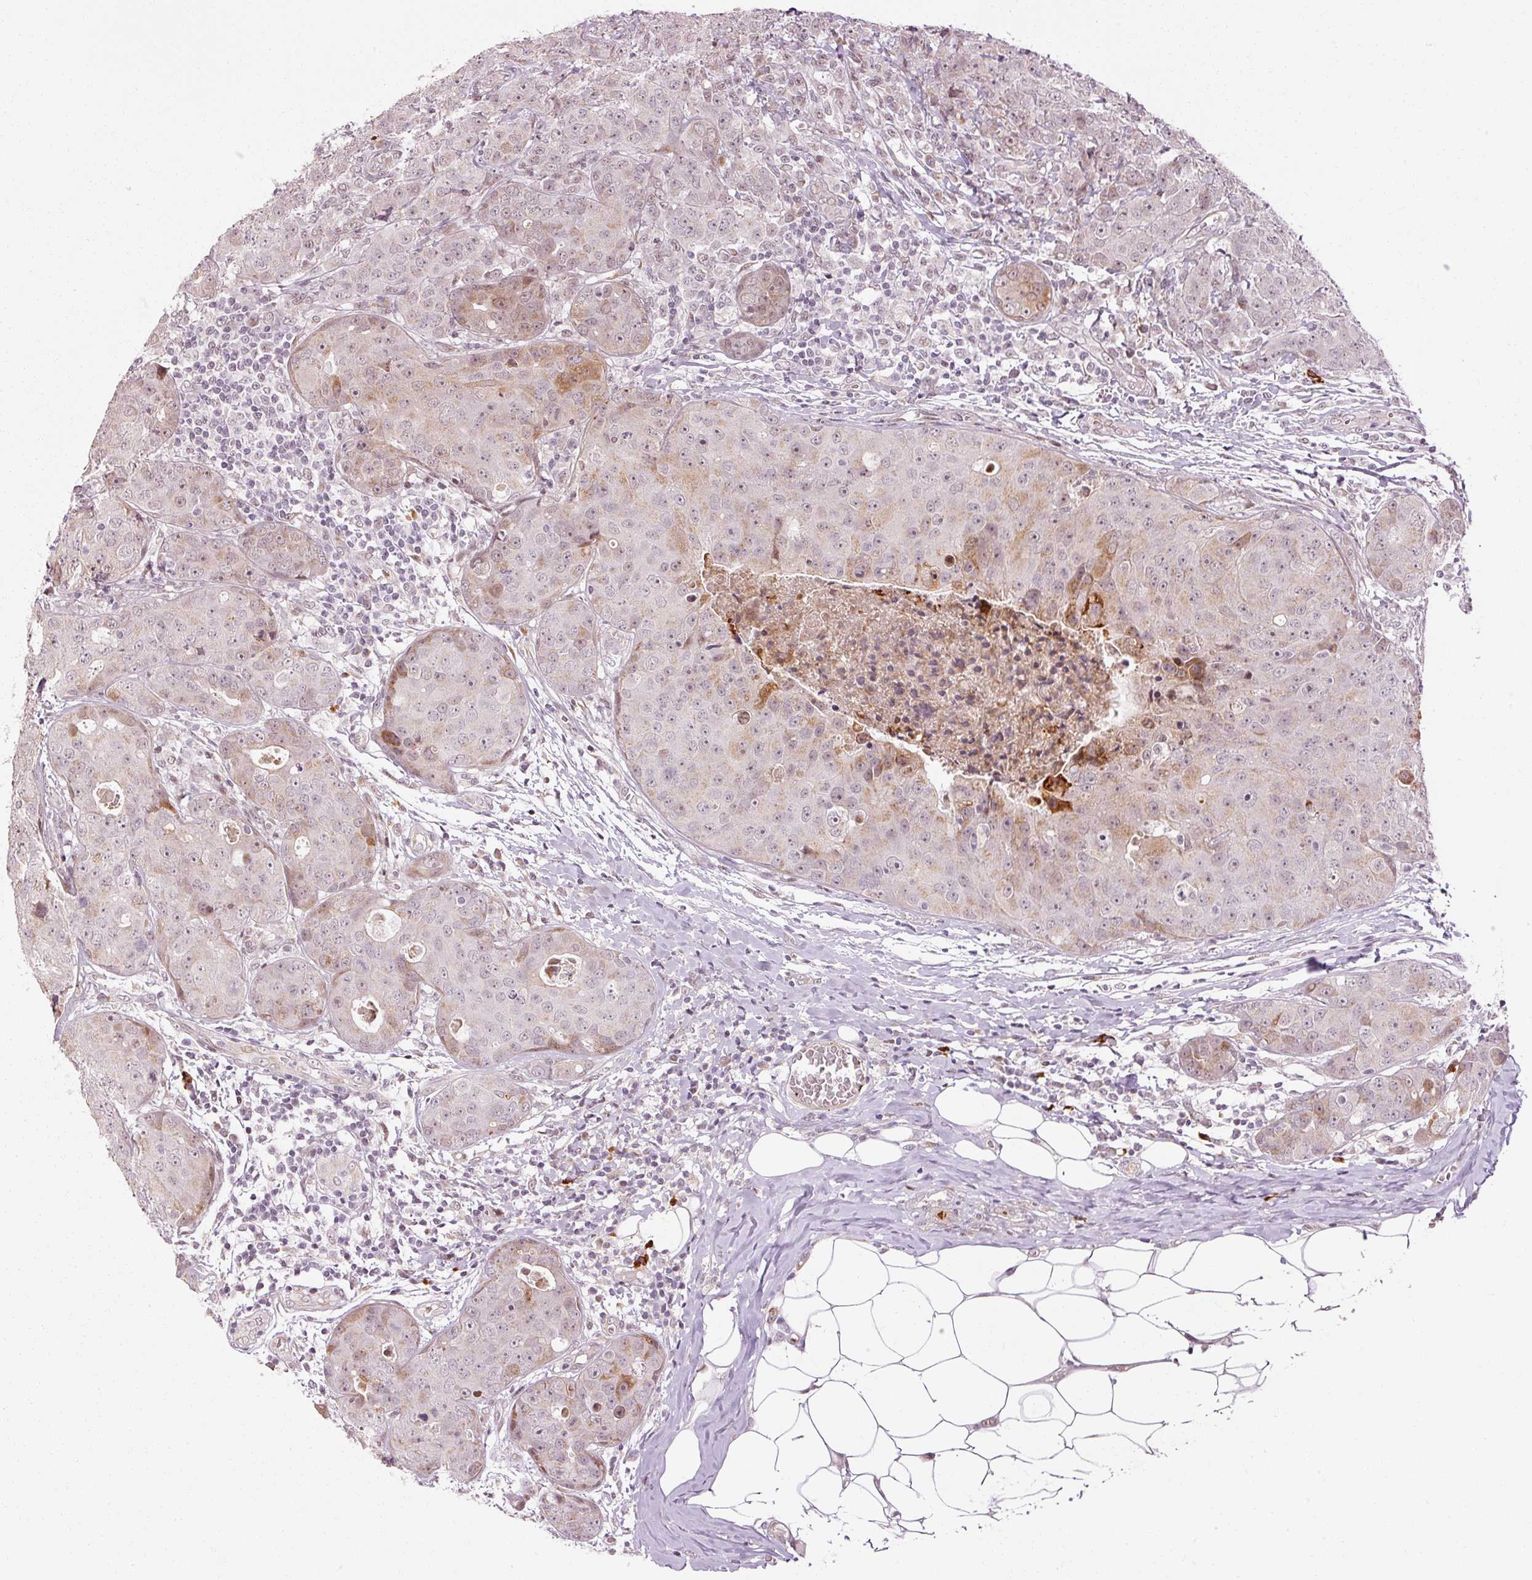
{"staining": {"intensity": "moderate", "quantity": "<25%", "location": "cytoplasmic/membranous"}, "tissue": "breast cancer", "cell_type": "Tumor cells", "image_type": "cancer", "snomed": [{"axis": "morphology", "description": "Duct carcinoma"}, {"axis": "topography", "description": "Breast"}], "caption": "High-magnification brightfield microscopy of breast cancer (invasive ductal carcinoma) stained with DAB (brown) and counterstained with hematoxylin (blue). tumor cells exhibit moderate cytoplasmic/membranous expression is identified in about<25% of cells. Ihc stains the protein of interest in brown and the nuclei are stained blue.", "gene": "ANKRD20A1", "patient": {"sex": "female", "age": 43}}